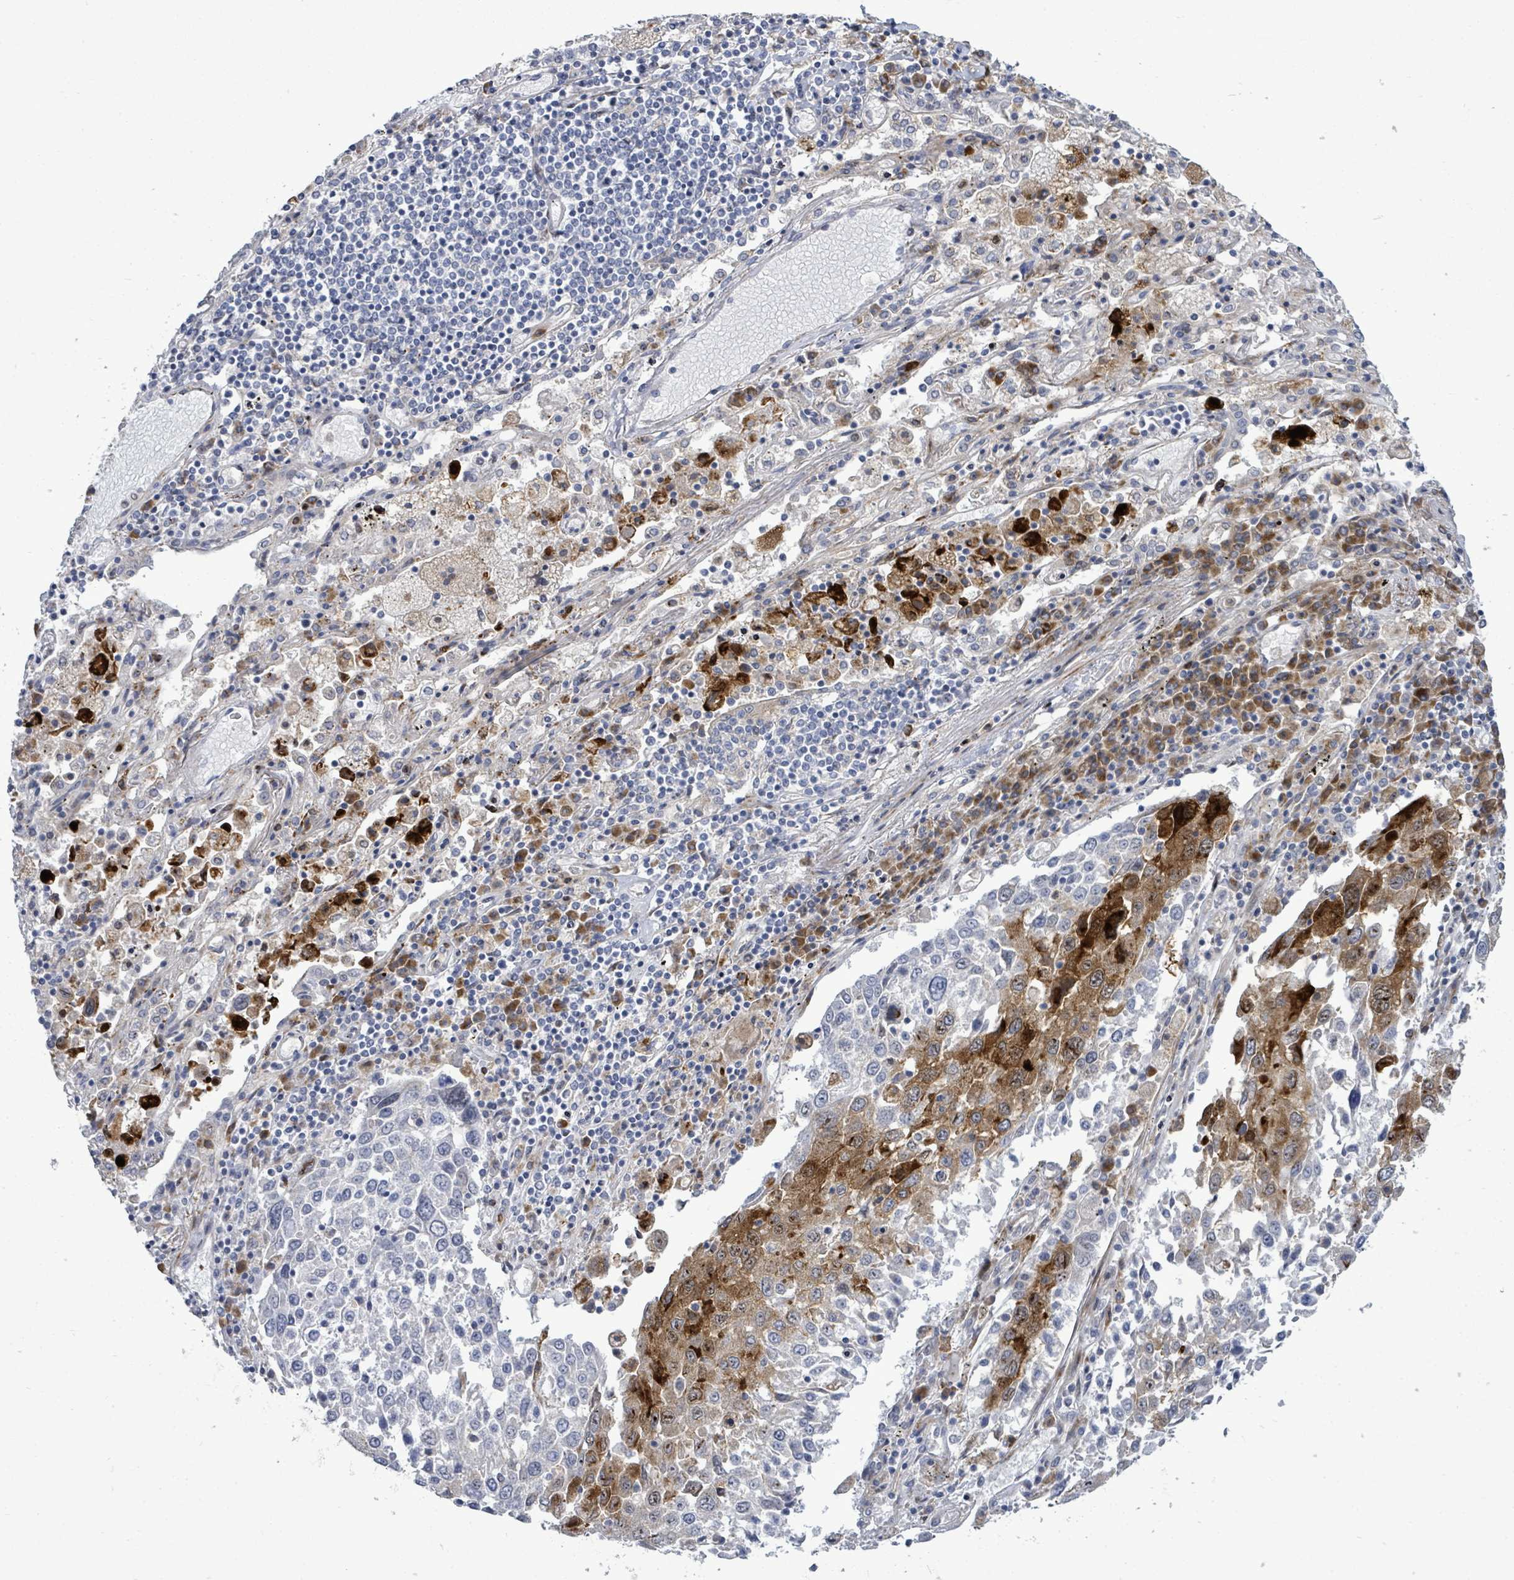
{"staining": {"intensity": "negative", "quantity": "none", "location": "none"}, "tissue": "lung cancer", "cell_type": "Tumor cells", "image_type": "cancer", "snomed": [{"axis": "morphology", "description": "Squamous cell carcinoma, NOS"}, {"axis": "topography", "description": "Lung"}], "caption": "High power microscopy histopathology image of an IHC micrograph of lung squamous cell carcinoma, revealing no significant positivity in tumor cells.", "gene": "SAR1A", "patient": {"sex": "male", "age": 65}}